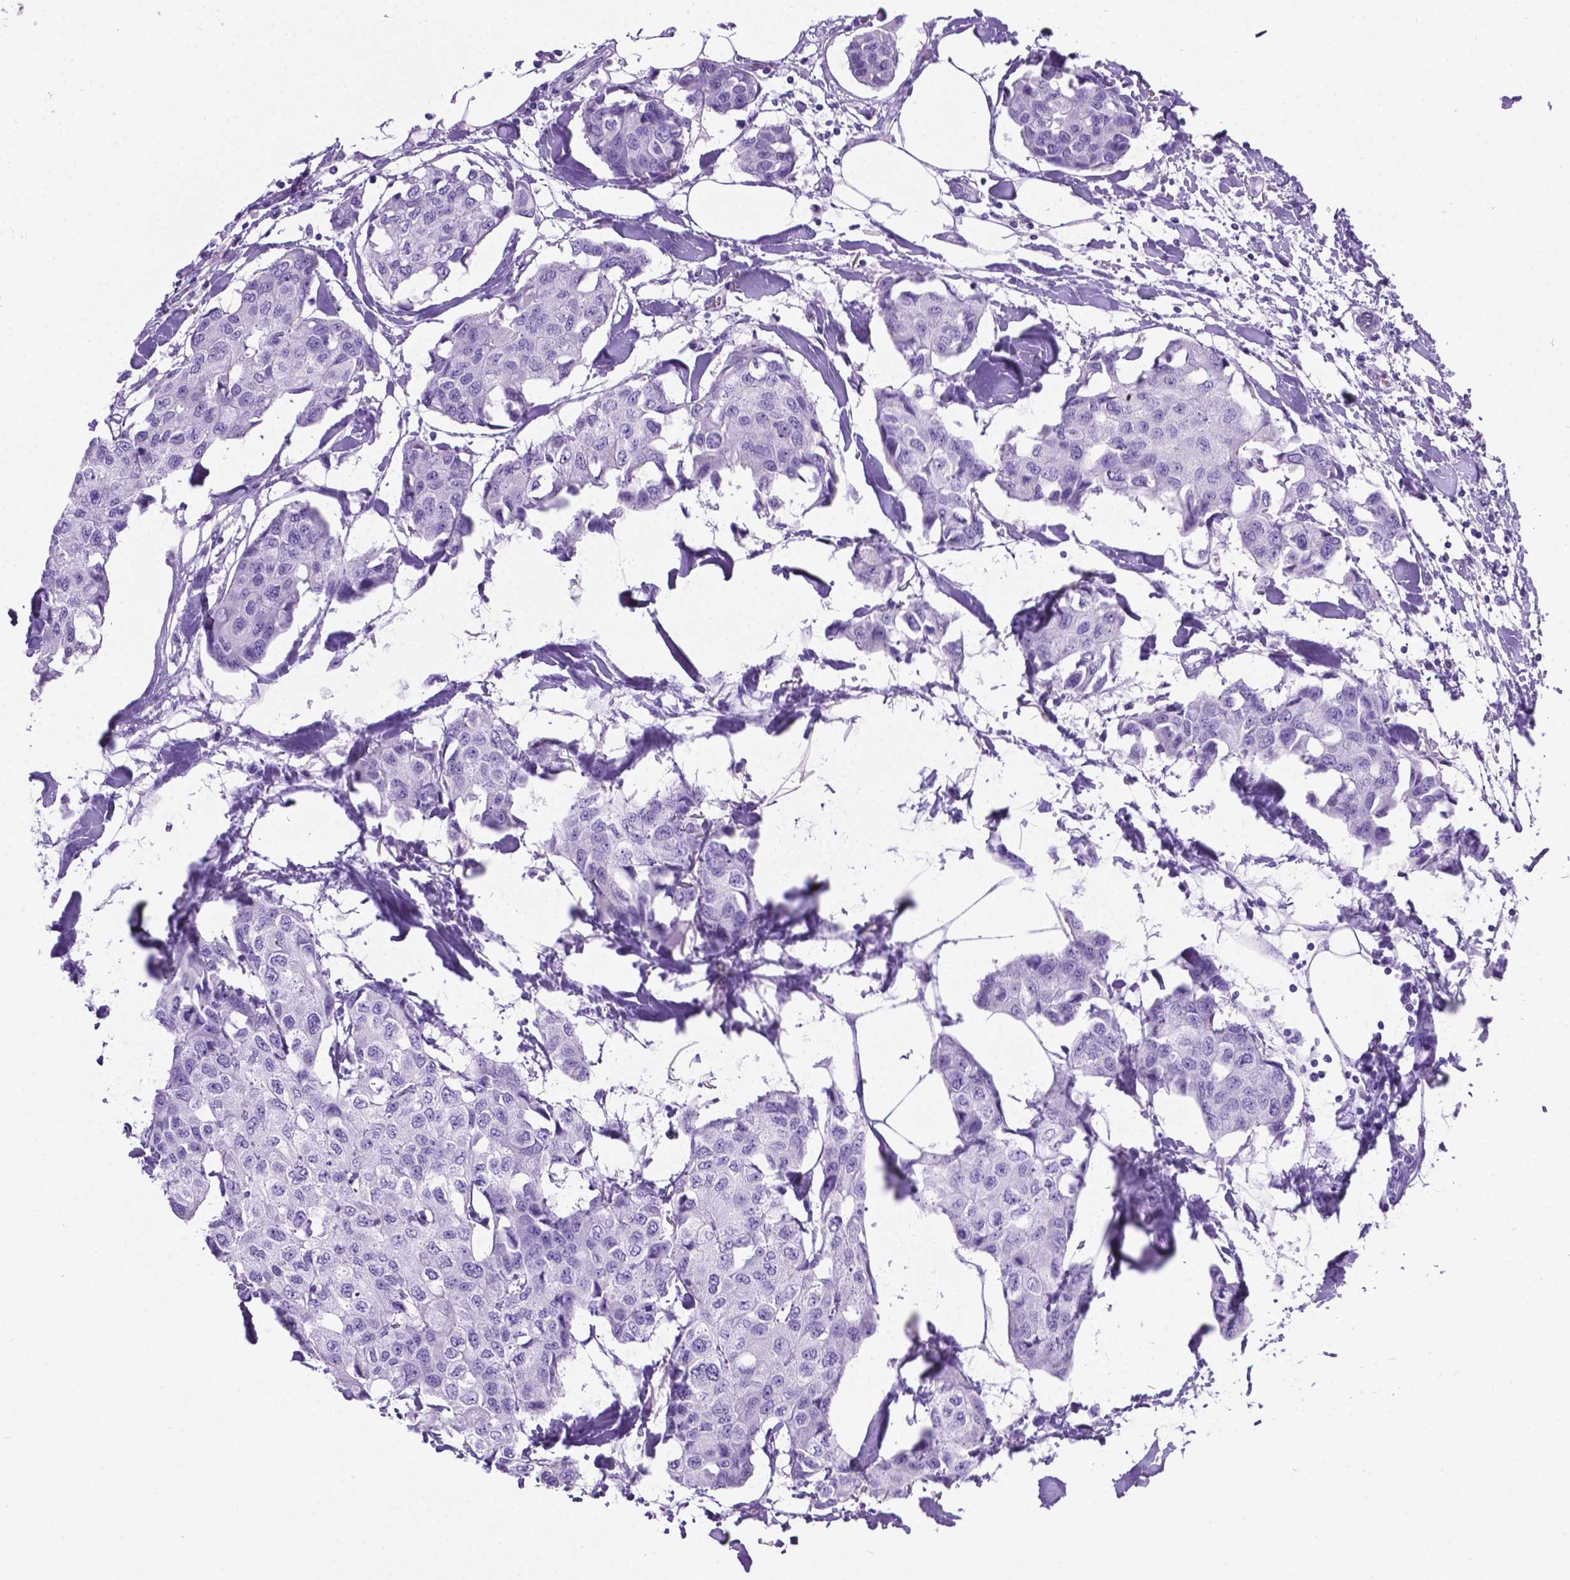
{"staining": {"intensity": "negative", "quantity": "none", "location": "none"}, "tissue": "breast cancer", "cell_type": "Tumor cells", "image_type": "cancer", "snomed": [{"axis": "morphology", "description": "Duct carcinoma"}, {"axis": "topography", "description": "Breast"}], "caption": "Tumor cells show no significant positivity in breast cancer (intraductal carcinoma).", "gene": "C17orf107", "patient": {"sex": "female", "age": 80}}